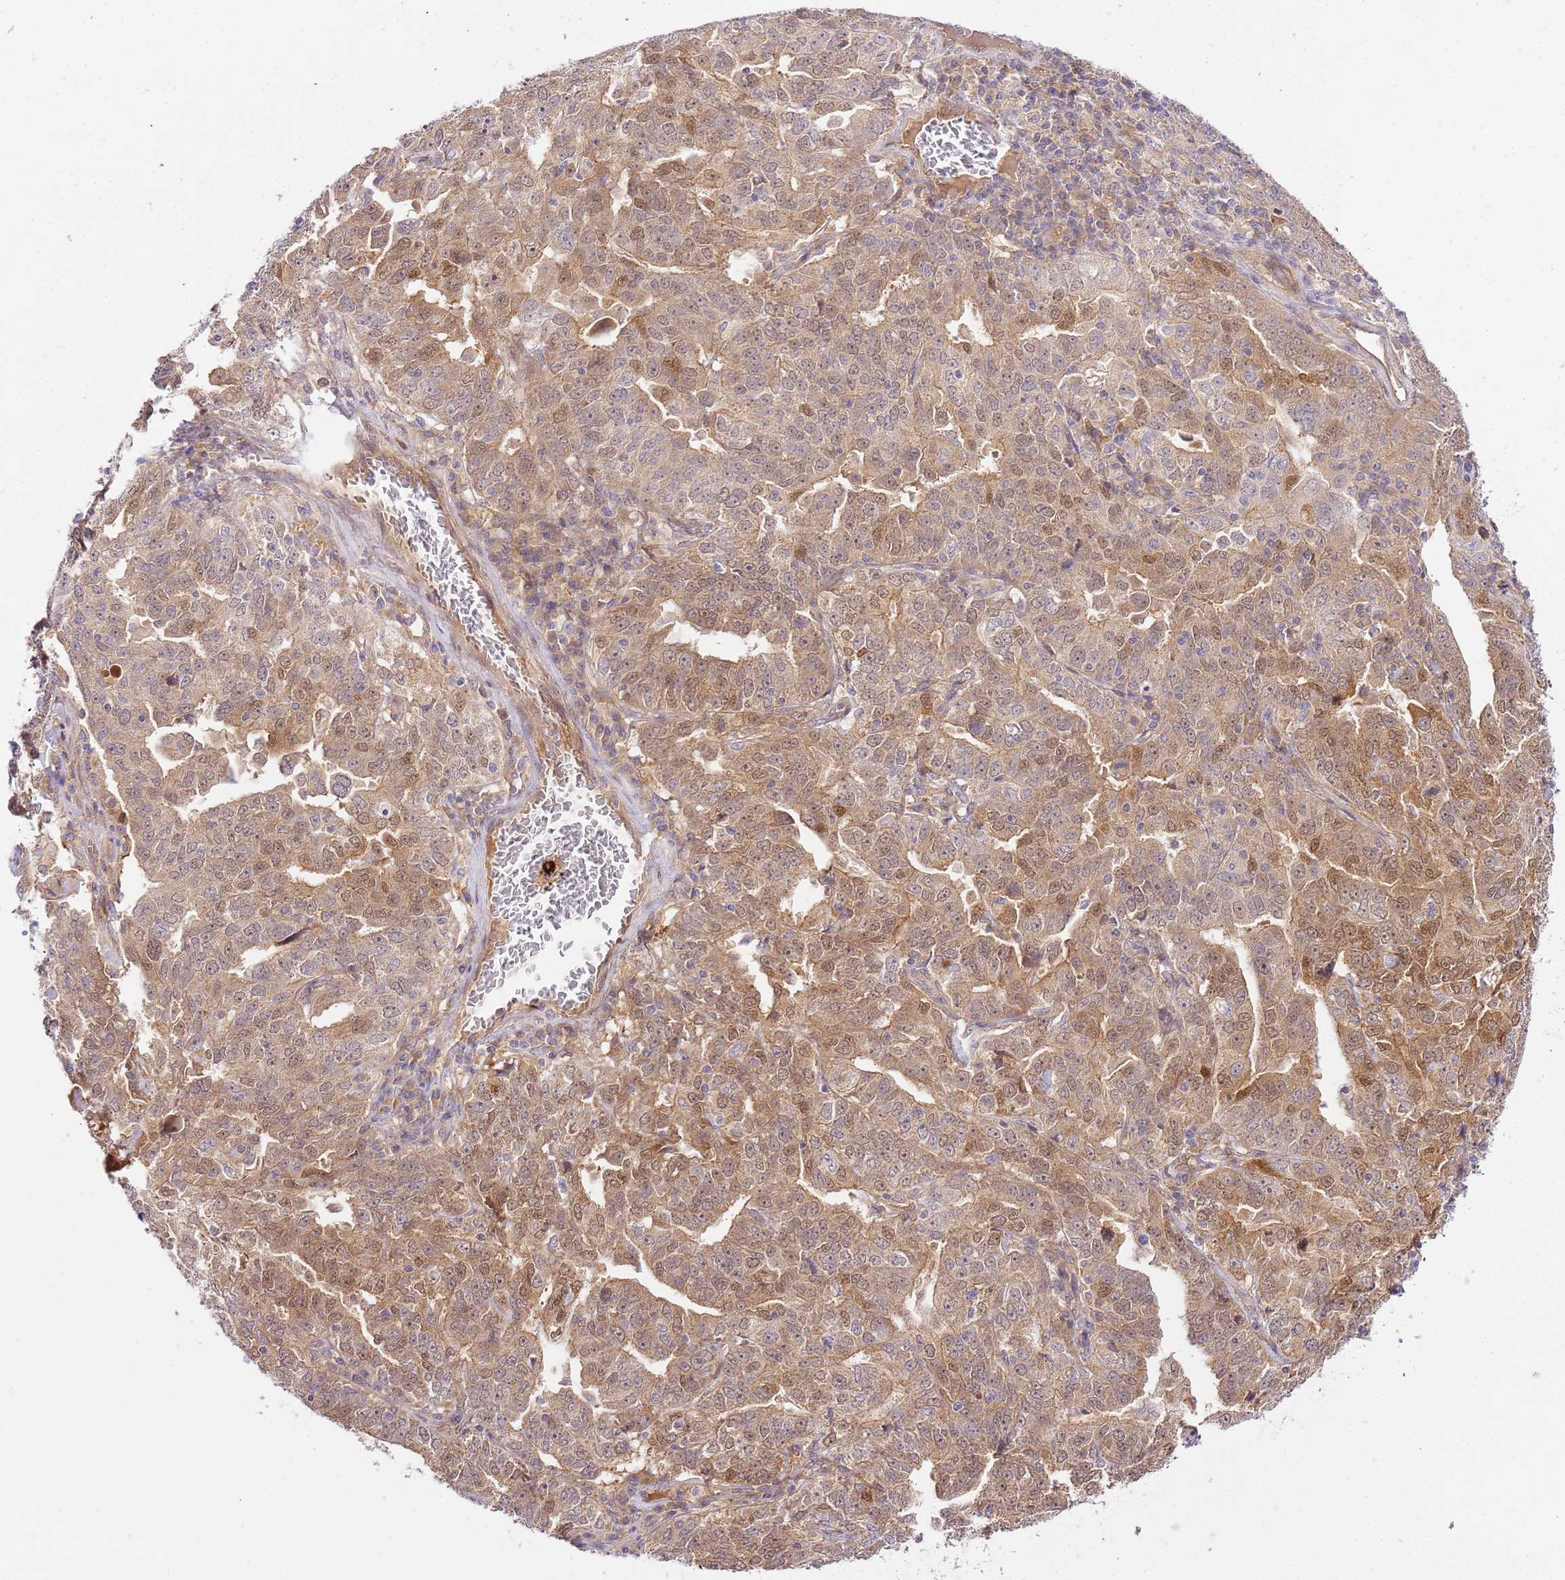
{"staining": {"intensity": "moderate", "quantity": ">75%", "location": "cytoplasmic/membranous,nuclear"}, "tissue": "ovarian cancer", "cell_type": "Tumor cells", "image_type": "cancer", "snomed": [{"axis": "morphology", "description": "Carcinoma, endometroid"}, {"axis": "topography", "description": "Ovary"}], "caption": "Moderate cytoplasmic/membranous and nuclear expression for a protein is identified in approximately >75% of tumor cells of ovarian cancer using IHC.", "gene": "C8G", "patient": {"sex": "female", "age": 62}}